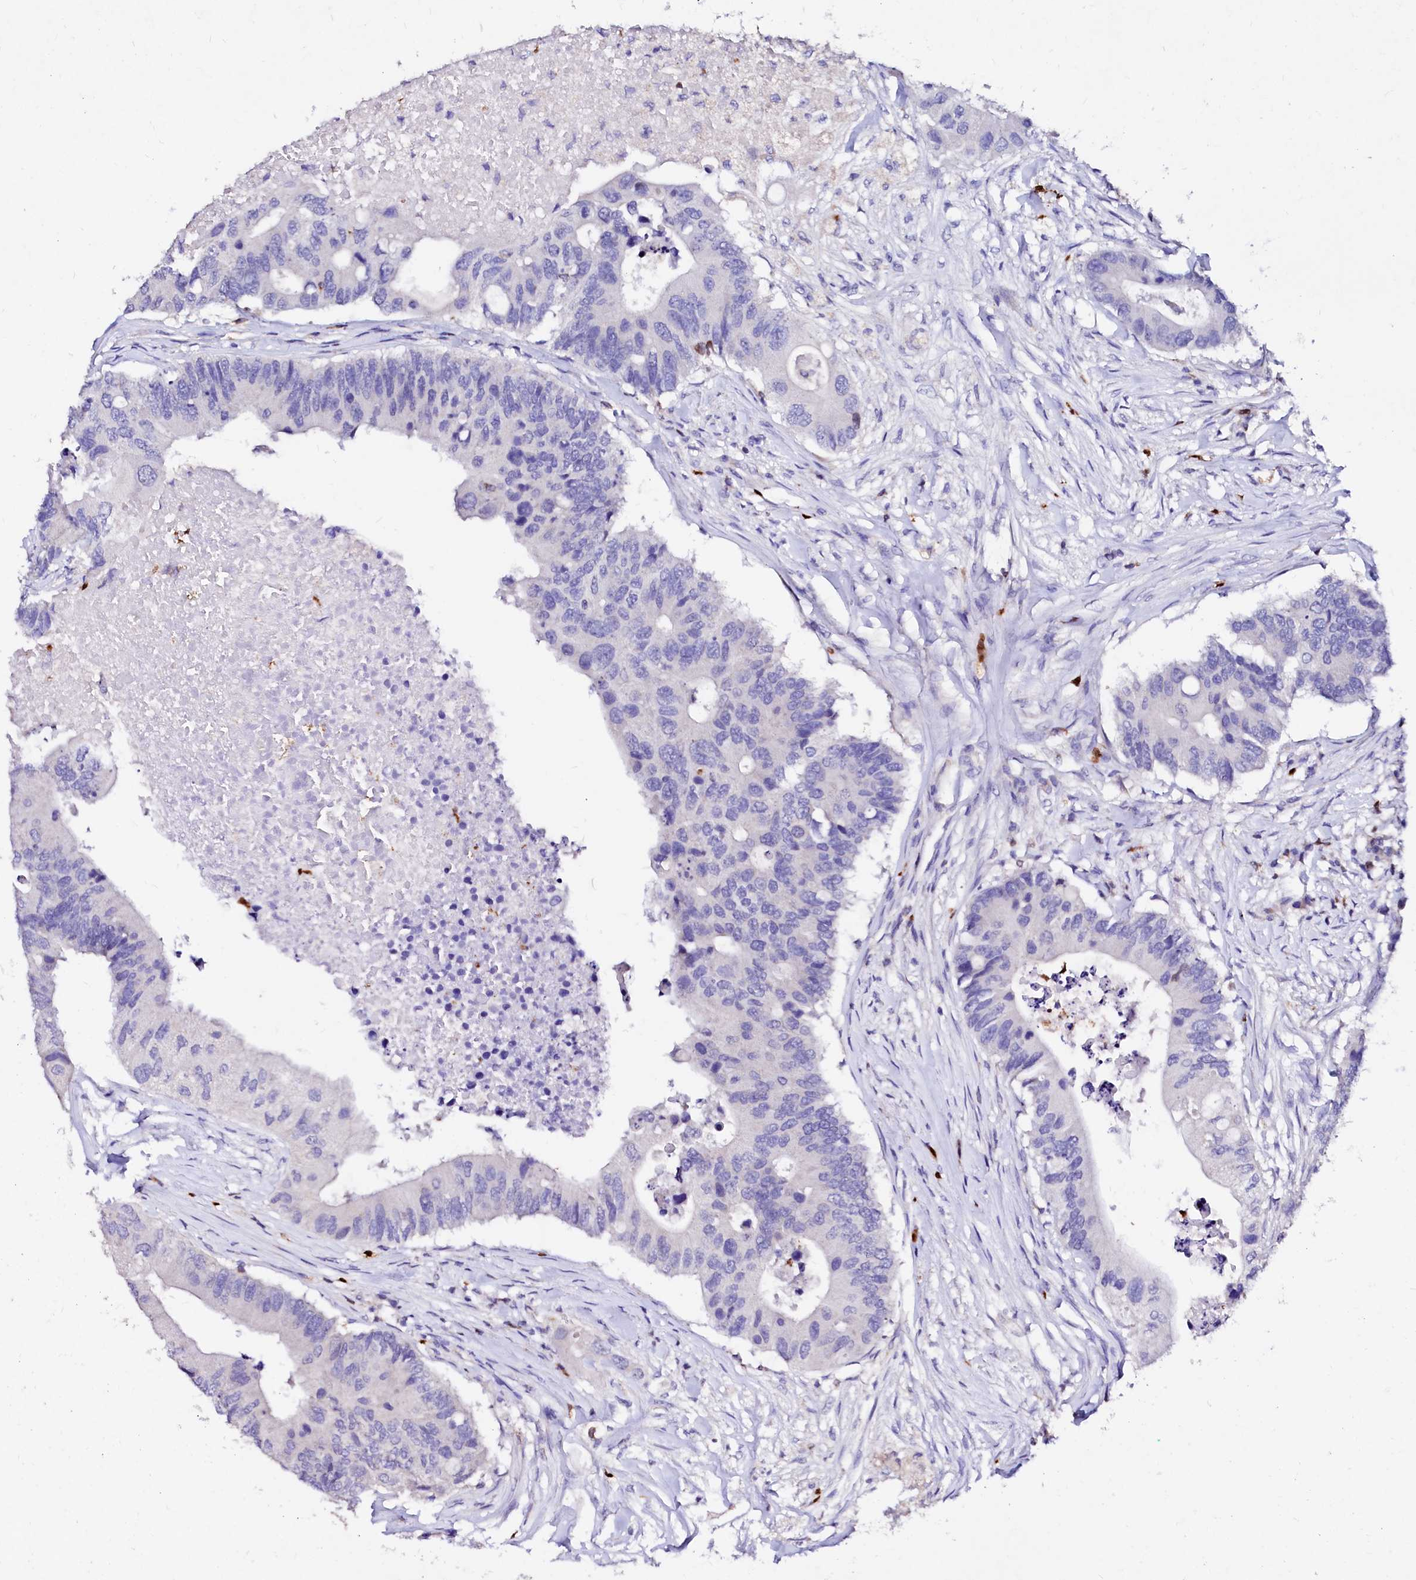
{"staining": {"intensity": "negative", "quantity": "none", "location": "none"}, "tissue": "colorectal cancer", "cell_type": "Tumor cells", "image_type": "cancer", "snomed": [{"axis": "morphology", "description": "Adenocarcinoma, NOS"}, {"axis": "topography", "description": "Colon"}], "caption": "High power microscopy histopathology image of an IHC image of colorectal adenocarcinoma, revealing no significant positivity in tumor cells.", "gene": "RAB27A", "patient": {"sex": "male", "age": 71}}